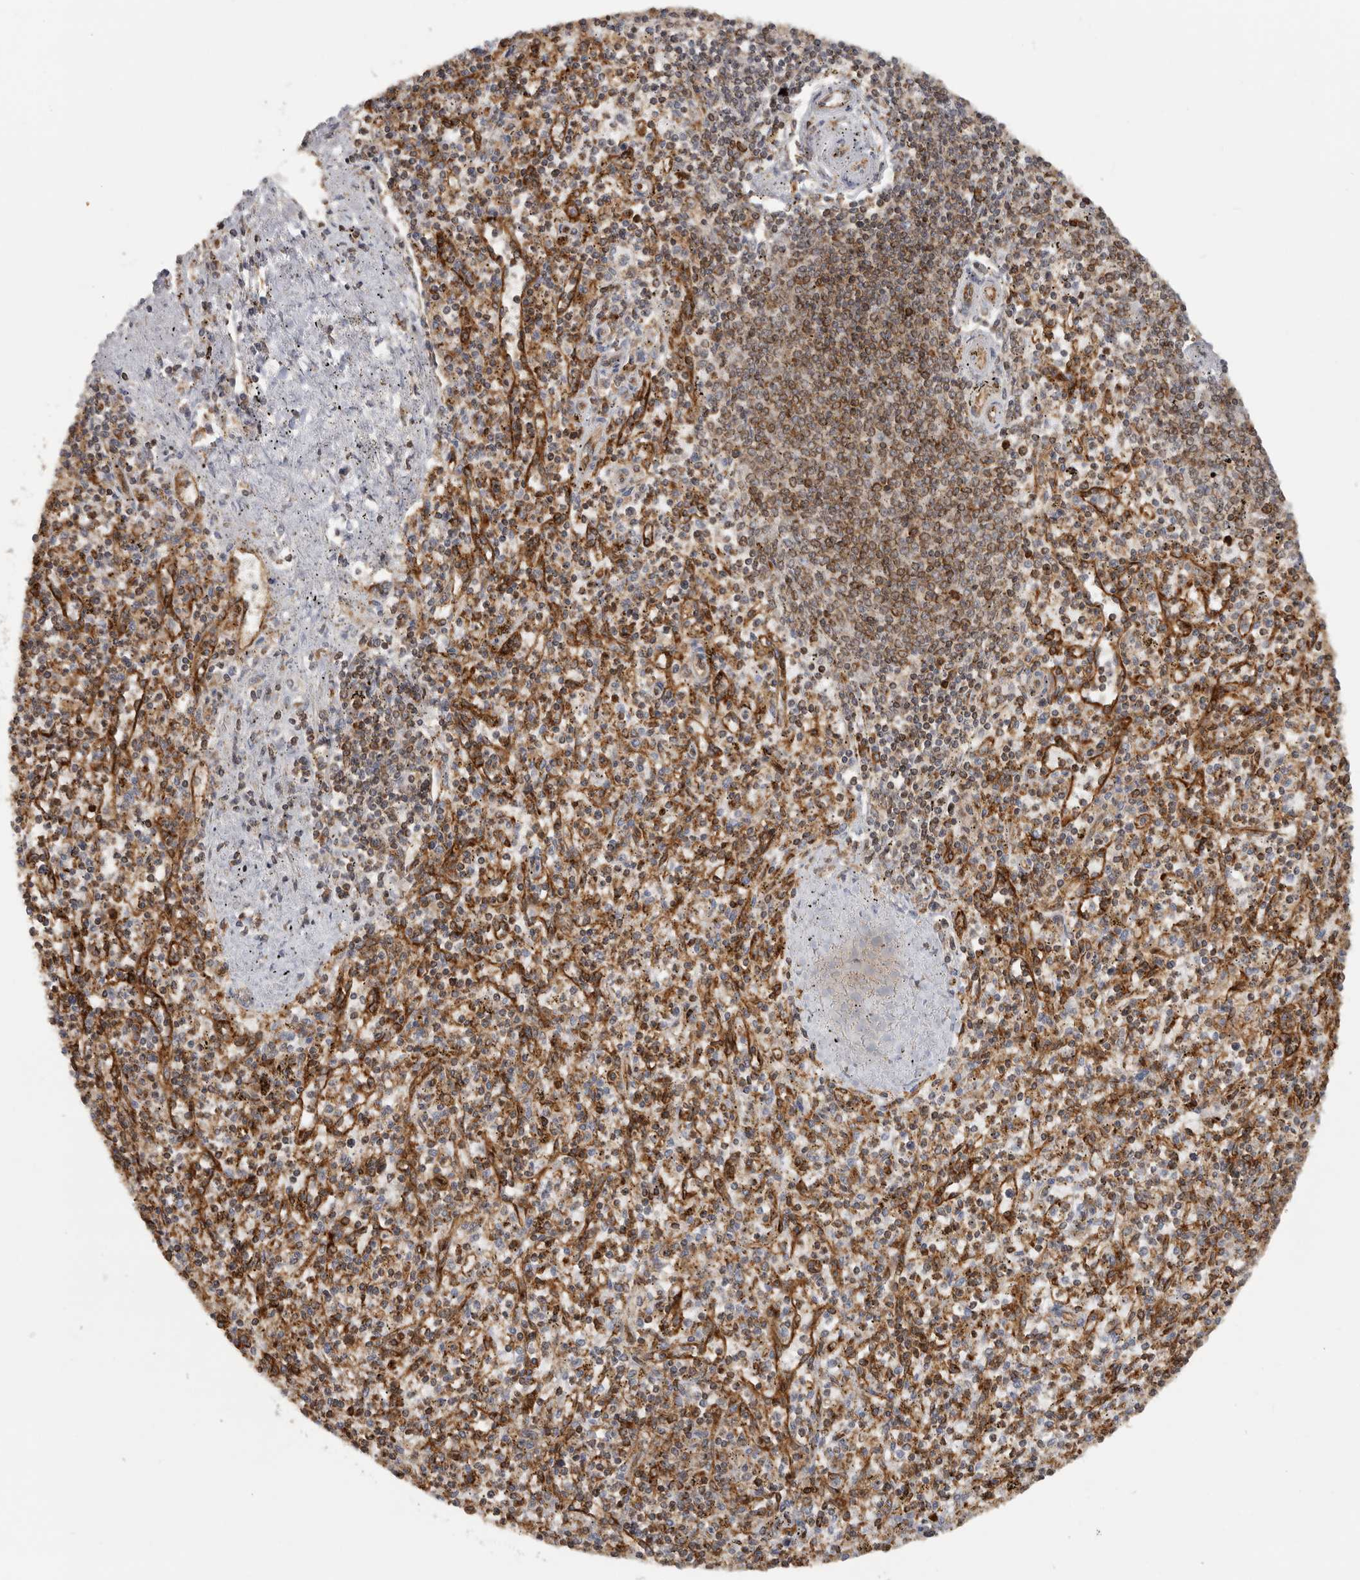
{"staining": {"intensity": "moderate", "quantity": ">75%", "location": "cytoplasmic/membranous"}, "tissue": "spleen", "cell_type": "Cells in red pulp", "image_type": "normal", "snomed": [{"axis": "morphology", "description": "Normal tissue, NOS"}, {"axis": "topography", "description": "Spleen"}], "caption": "A medium amount of moderate cytoplasmic/membranous expression is present in about >75% of cells in red pulp in normal spleen. The protein of interest is stained brown, and the nuclei are stained in blue (DAB IHC with brightfield microscopy, high magnification).", "gene": "HLA", "patient": {"sex": "male", "age": 72}}